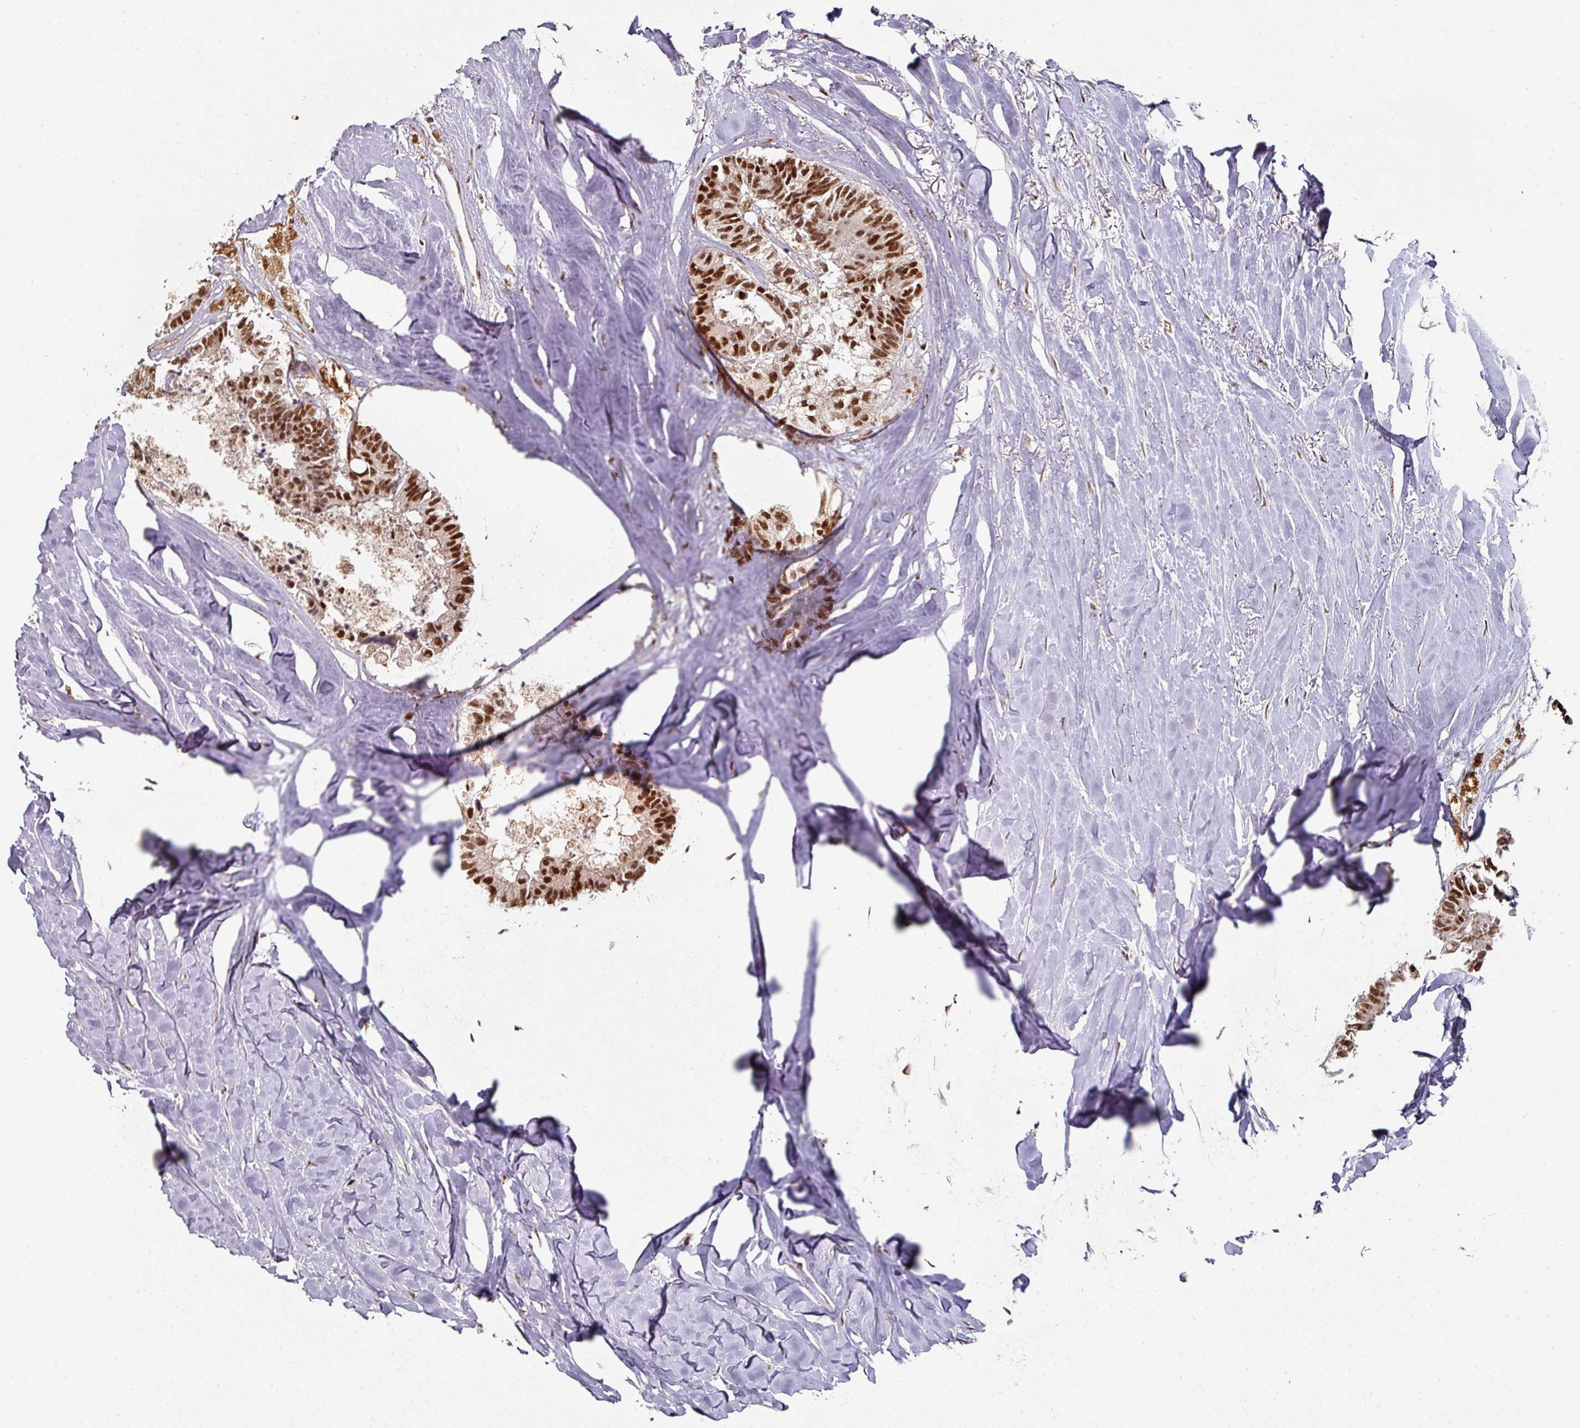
{"staining": {"intensity": "strong", "quantity": ">75%", "location": "nuclear"}, "tissue": "colorectal cancer", "cell_type": "Tumor cells", "image_type": "cancer", "snomed": [{"axis": "morphology", "description": "Adenocarcinoma, NOS"}, {"axis": "topography", "description": "Colon"}, {"axis": "topography", "description": "Rectum"}], "caption": "This micrograph displays immunohistochemistry staining of human colorectal adenocarcinoma, with high strong nuclear positivity in about >75% of tumor cells.", "gene": "MEPCE", "patient": {"sex": "male", "age": 57}}